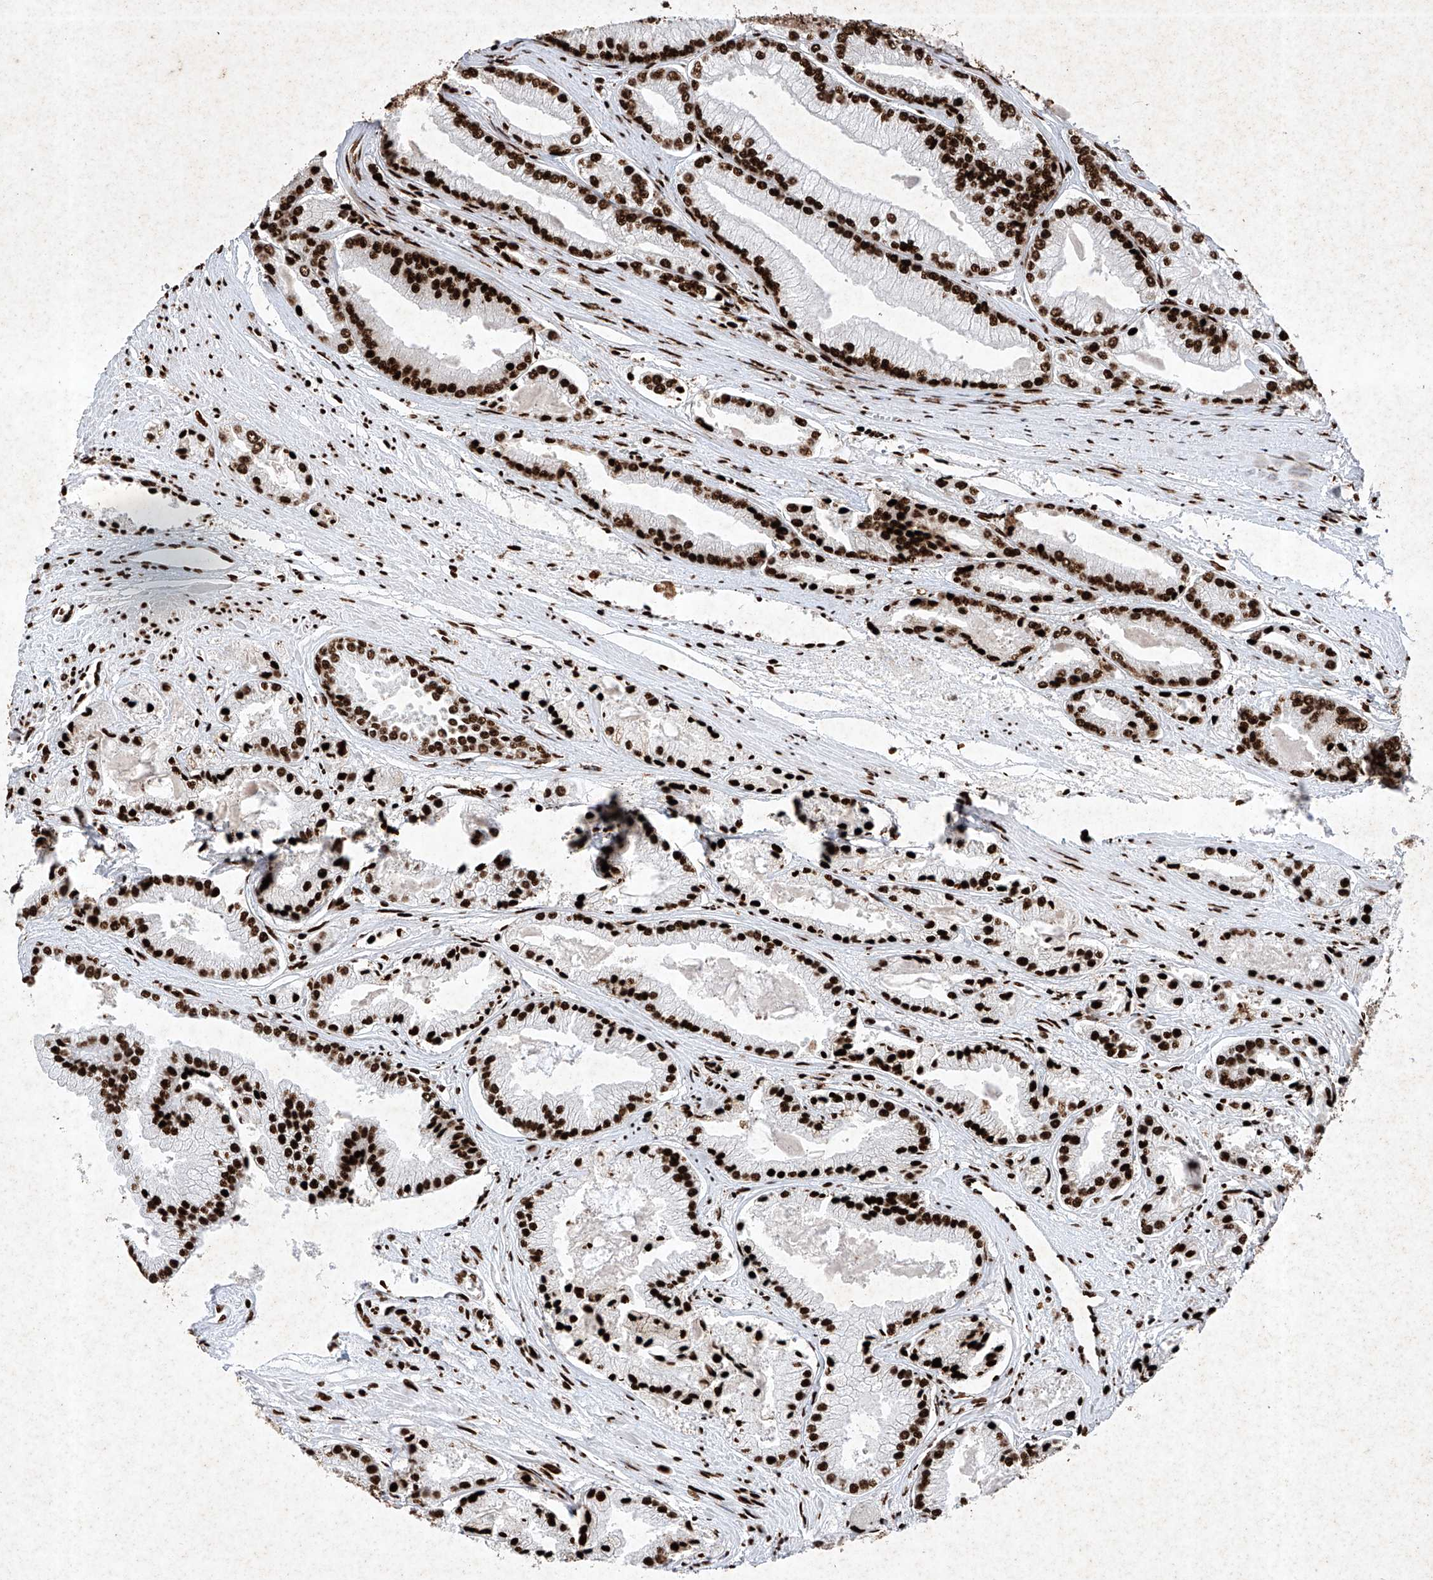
{"staining": {"intensity": "strong", "quantity": ">75%", "location": "nuclear"}, "tissue": "prostate cancer", "cell_type": "Tumor cells", "image_type": "cancer", "snomed": [{"axis": "morphology", "description": "Adenocarcinoma, Low grade"}, {"axis": "topography", "description": "Prostate"}], "caption": "A brown stain highlights strong nuclear expression of a protein in human prostate low-grade adenocarcinoma tumor cells.", "gene": "SRSF6", "patient": {"sex": "male", "age": 52}}